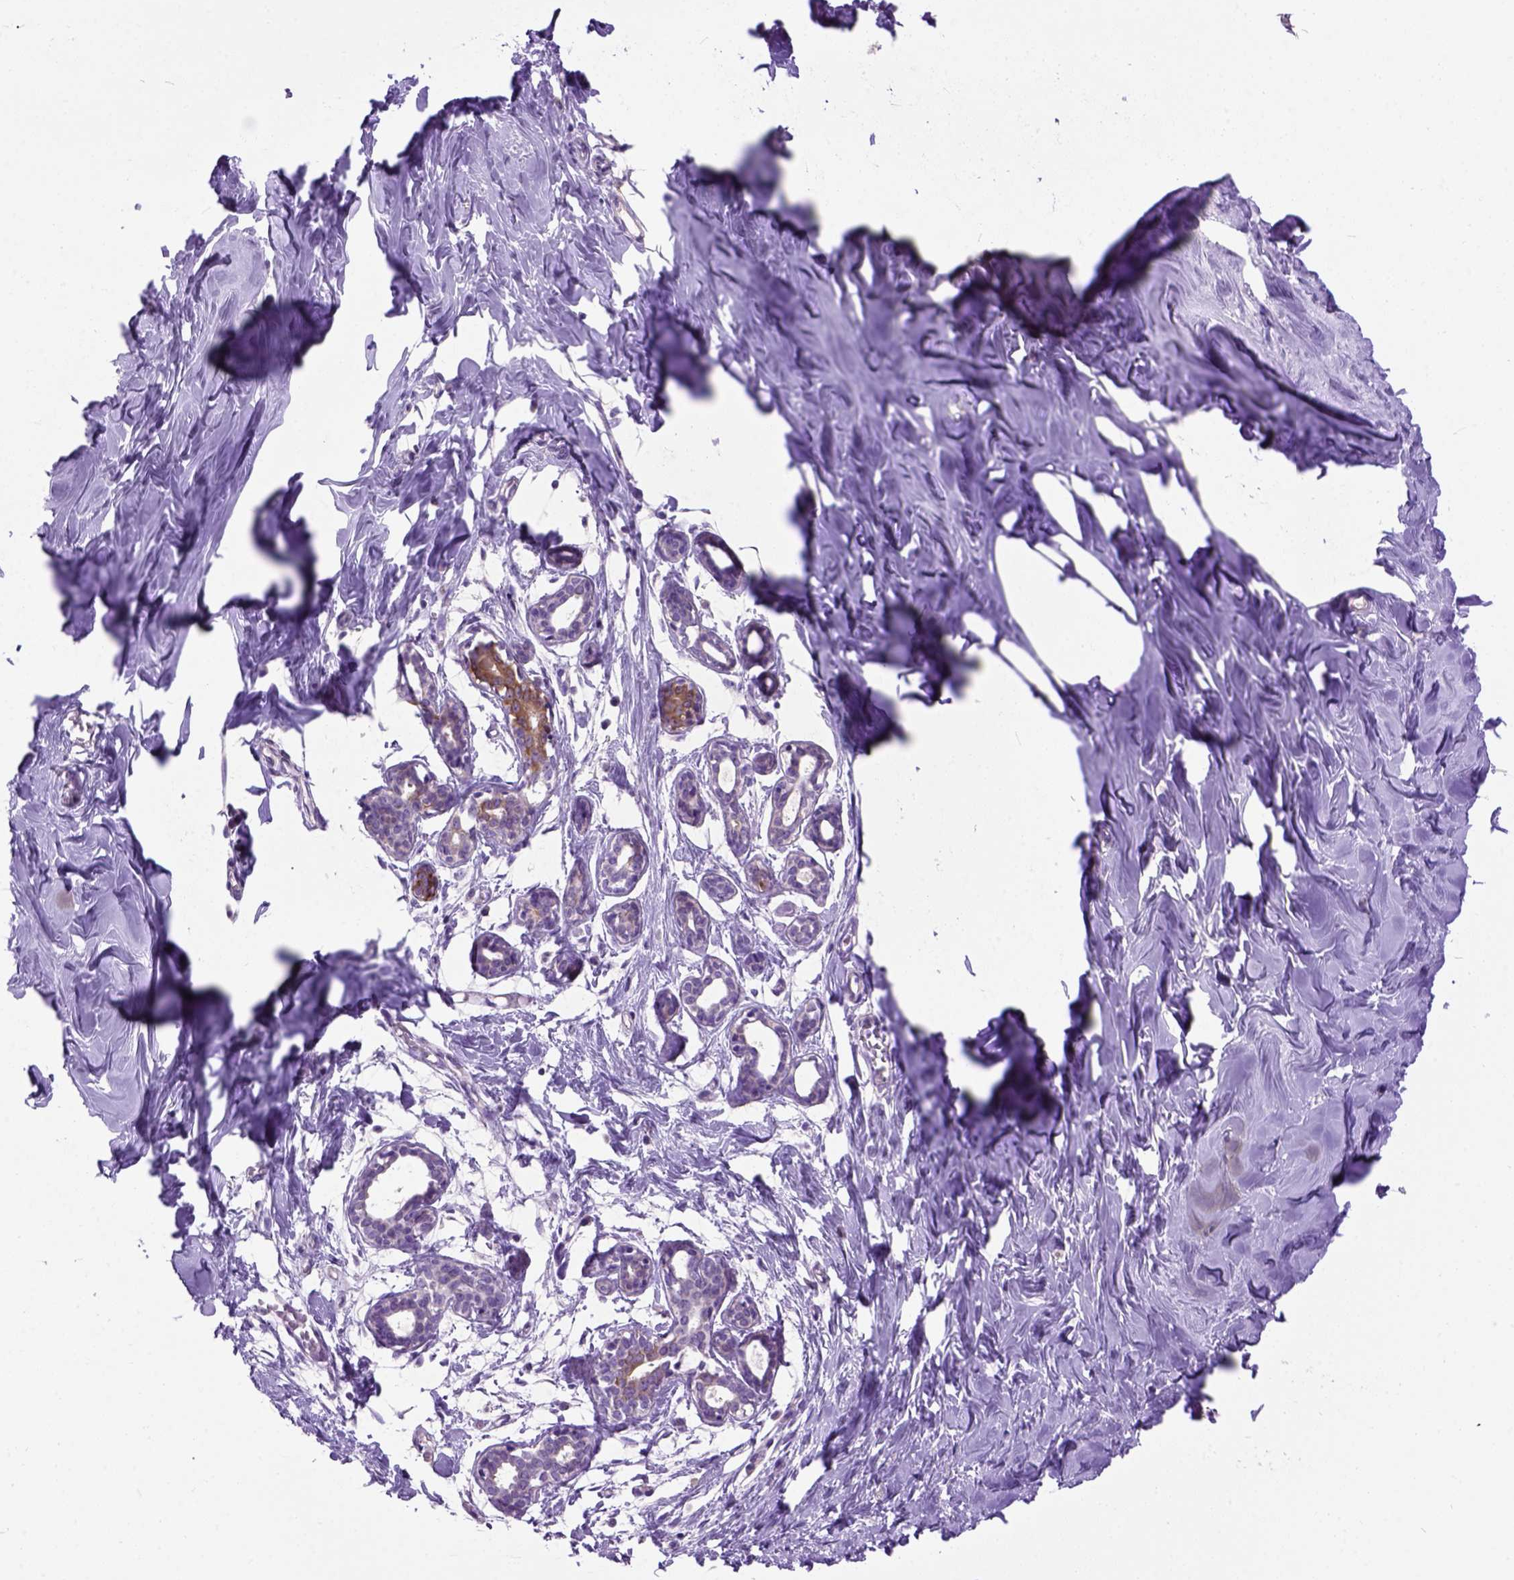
{"staining": {"intensity": "negative", "quantity": "none", "location": "none"}, "tissue": "breast", "cell_type": "Adipocytes", "image_type": "normal", "snomed": [{"axis": "morphology", "description": "Normal tissue, NOS"}, {"axis": "topography", "description": "Breast"}], "caption": "Histopathology image shows no significant protein staining in adipocytes of unremarkable breast. (DAB immunohistochemistry with hematoxylin counter stain).", "gene": "MAPT", "patient": {"sex": "female", "age": 27}}